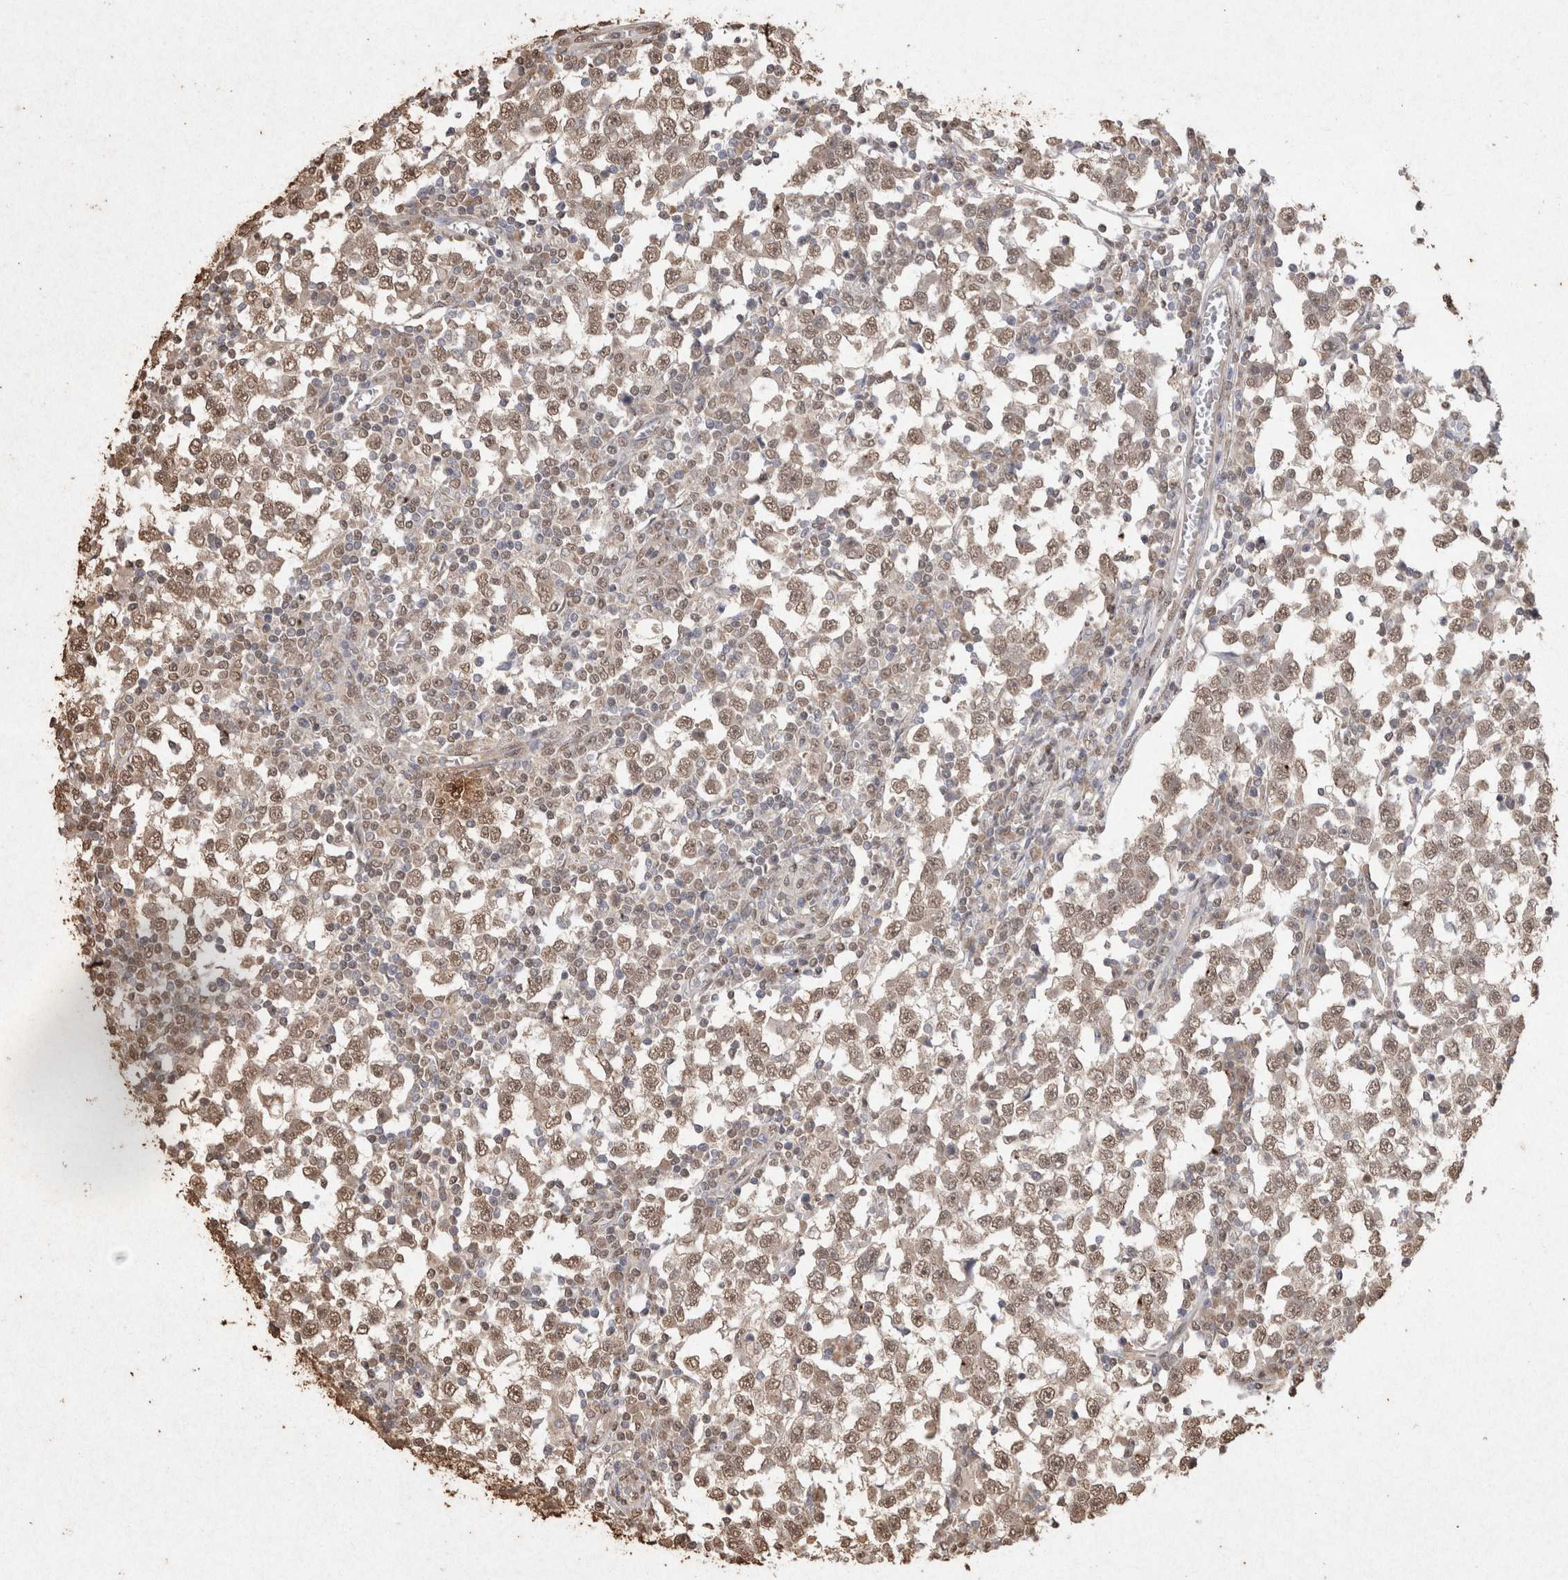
{"staining": {"intensity": "weak", "quantity": ">75%", "location": "nuclear"}, "tissue": "testis cancer", "cell_type": "Tumor cells", "image_type": "cancer", "snomed": [{"axis": "morphology", "description": "Seminoma, NOS"}, {"axis": "topography", "description": "Testis"}], "caption": "Immunohistochemistry (IHC) image of human testis cancer (seminoma) stained for a protein (brown), which shows low levels of weak nuclear expression in about >75% of tumor cells.", "gene": "MLX", "patient": {"sex": "male", "age": 65}}